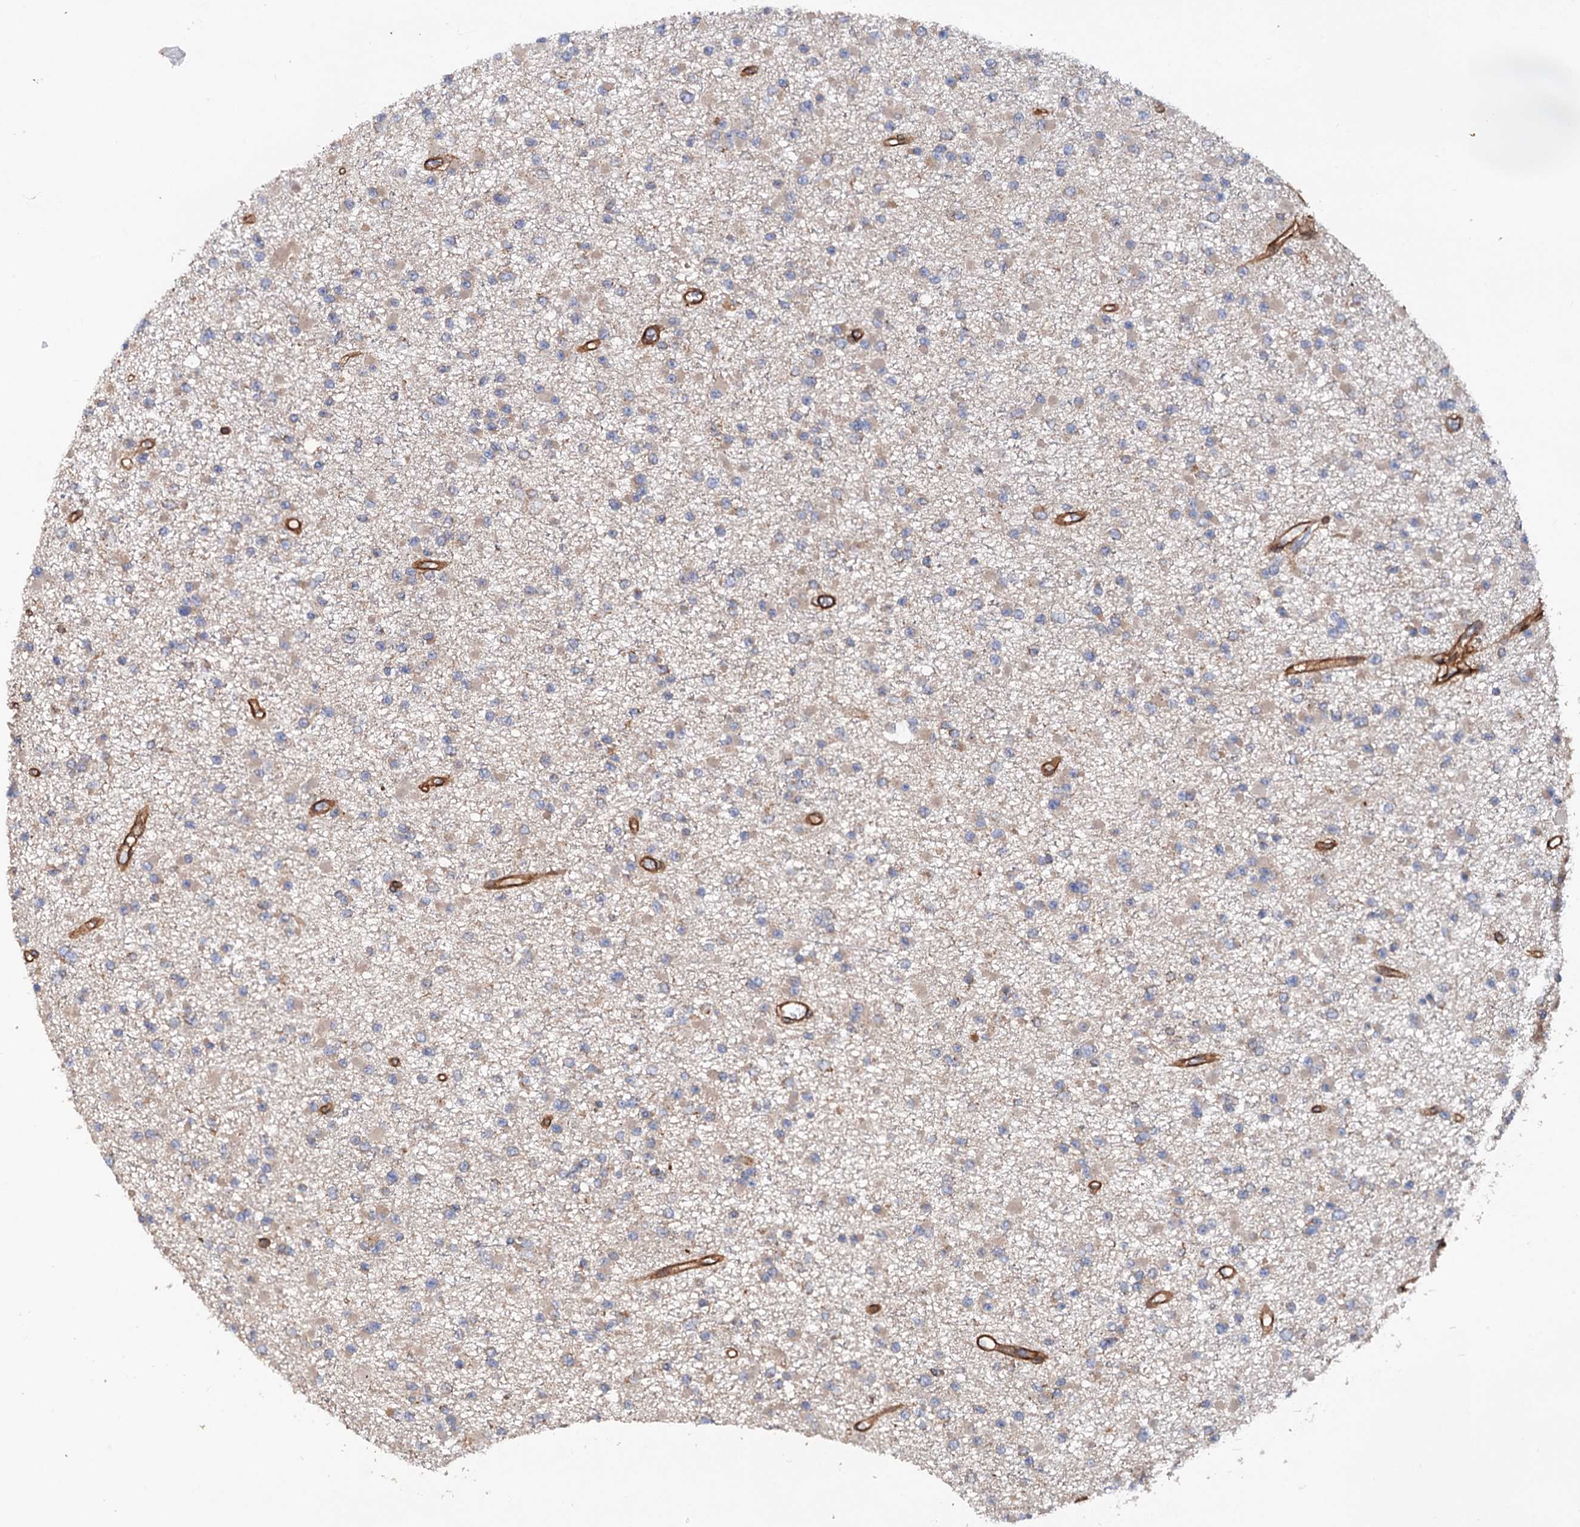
{"staining": {"intensity": "weak", "quantity": "<25%", "location": "cytoplasmic/membranous"}, "tissue": "glioma", "cell_type": "Tumor cells", "image_type": "cancer", "snomed": [{"axis": "morphology", "description": "Glioma, malignant, Low grade"}, {"axis": "topography", "description": "Brain"}], "caption": "Glioma was stained to show a protein in brown. There is no significant expression in tumor cells. (DAB (3,3'-diaminobenzidine) immunohistochemistry (IHC) visualized using brightfield microscopy, high magnification).", "gene": "CSAD", "patient": {"sex": "female", "age": 22}}